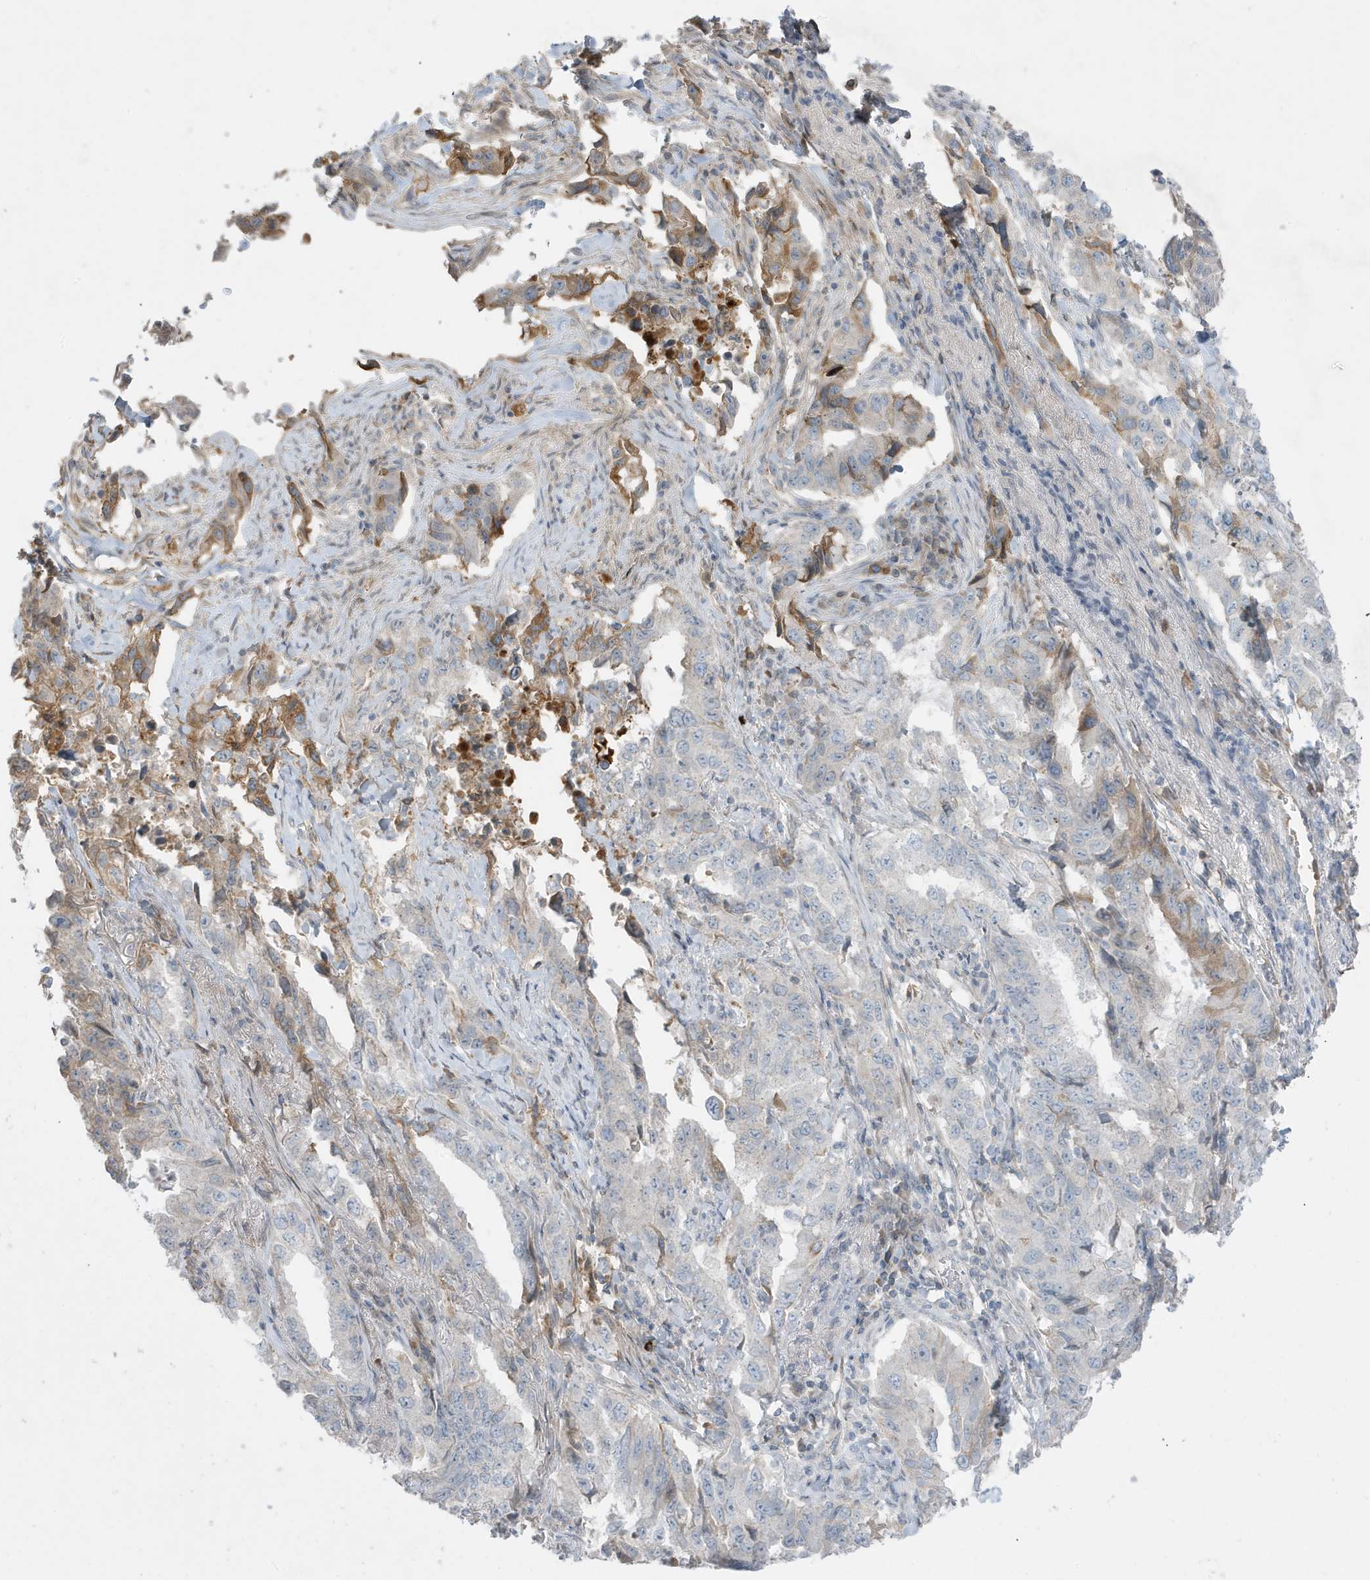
{"staining": {"intensity": "moderate", "quantity": "<25%", "location": "cytoplasmic/membranous"}, "tissue": "lung cancer", "cell_type": "Tumor cells", "image_type": "cancer", "snomed": [{"axis": "morphology", "description": "Adenocarcinoma, NOS"}, {"axis": "topography", "description": "Lung"}], "caption": "An immunohistochemistry (IHC) histopathology image of neoplastic tissue is shown. Protein staining in brown shows moderate cytoplasmic/membranous positivity in lung cancer (adenocarcinoma) within tumor cells.", "gene": "FNDC1", "patient": {"sex": "female", "age": 51}}